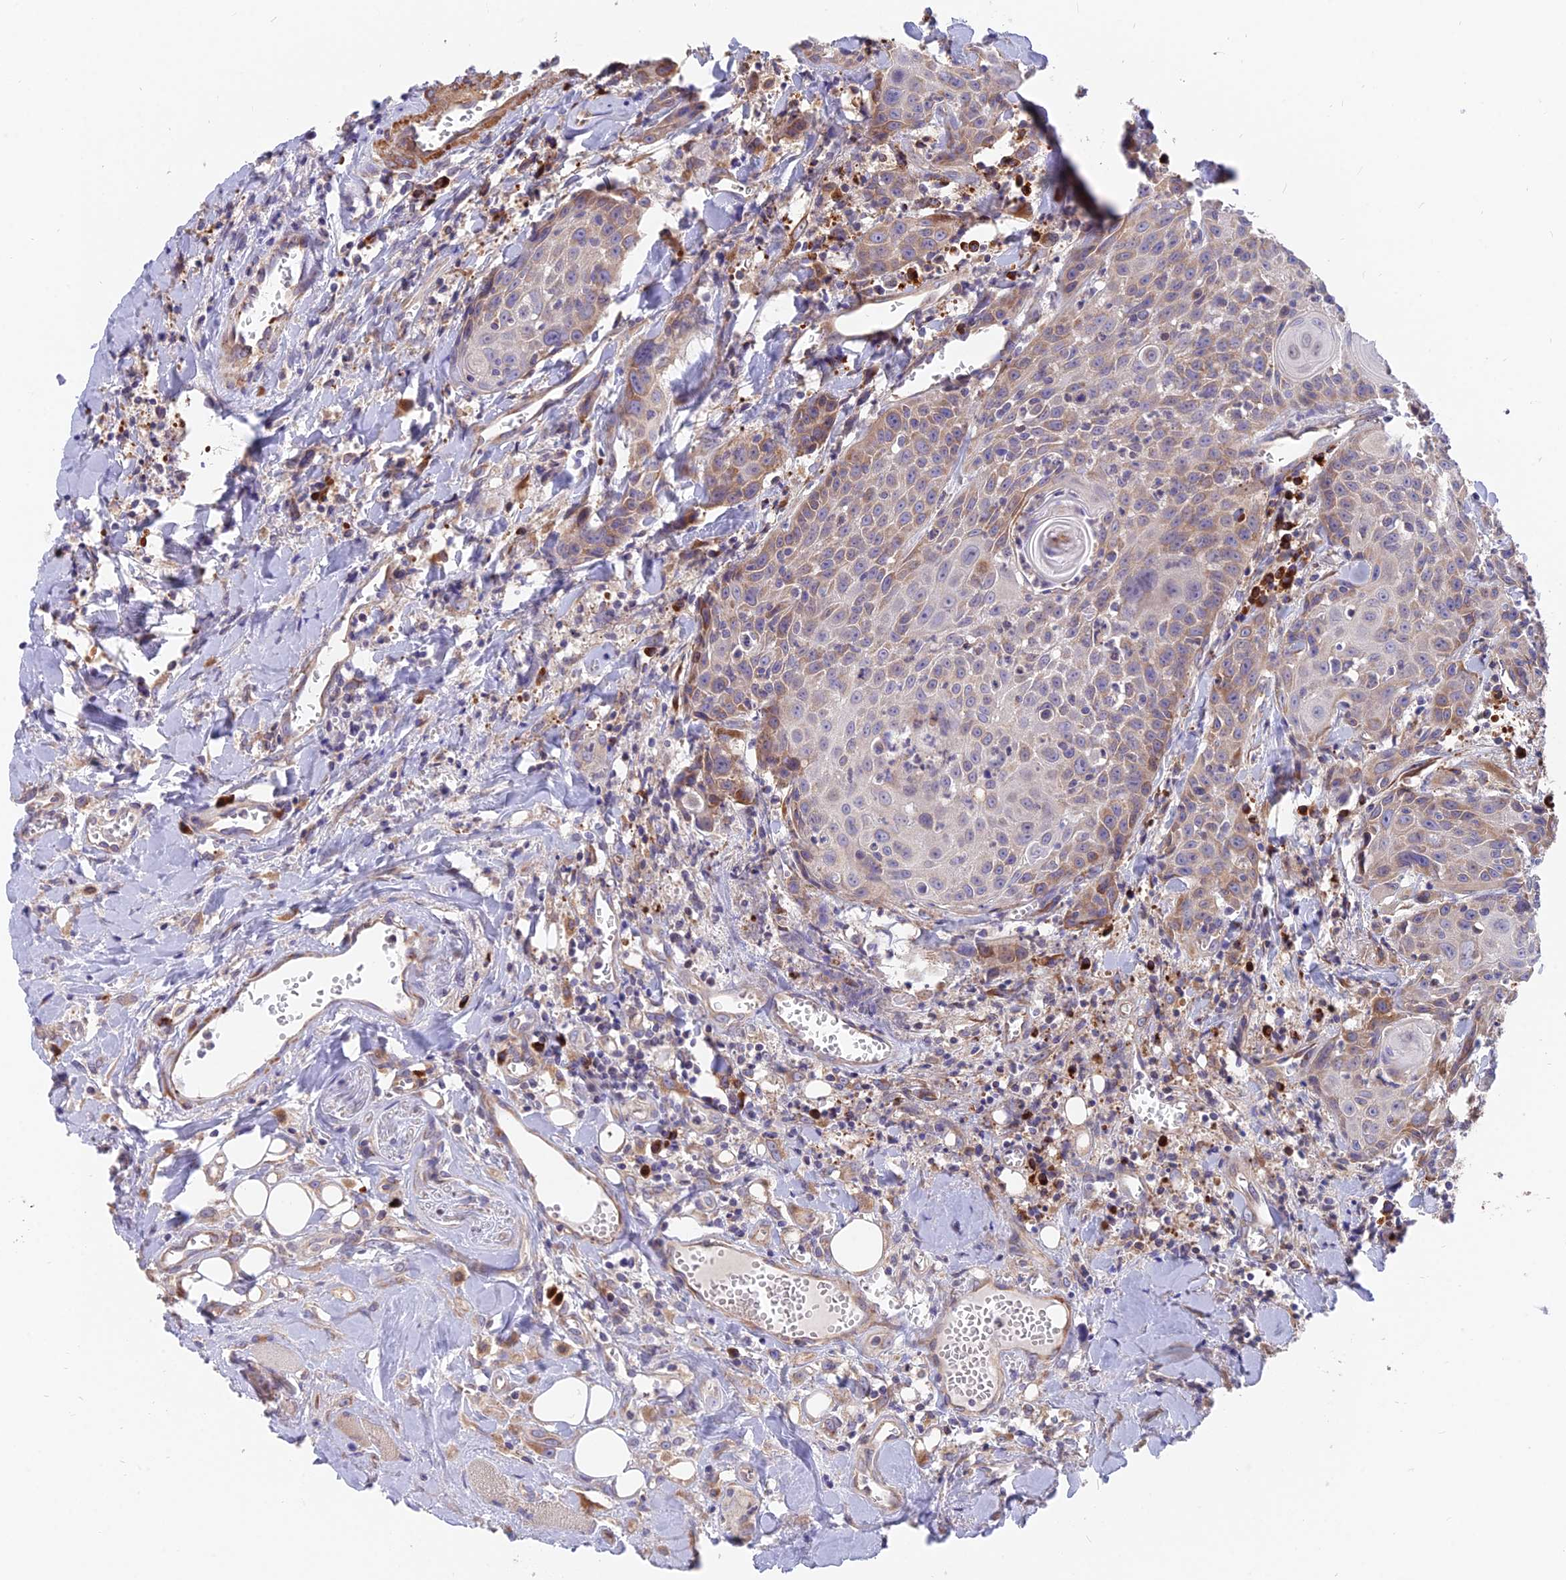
{"staining": {"intensity": "moderate", "quantity": "<25%", "location": "cytoplasmic/membranous"}, "tissue": "head and neck cancer", "cell_type": "Tumor cells", "image_type": "cancer", "snomed": [{"axis": "morphology", "description": "Squamous cell carcinoma, NOS"}, {"axis": "topography", "description": "Oral tissue"}, {"axis": "topography", "description": "Head-Neck"}], "caption": "There is low levels of moderate cytoplasmic/membranous expression in tumor cells of head and neck cancer (squamous cell carcinoma), as demonstrated by immunohistochemical staining (brown color).", "gene": "TBC1D20", "patient": {"sex": "female", "age": 82}}